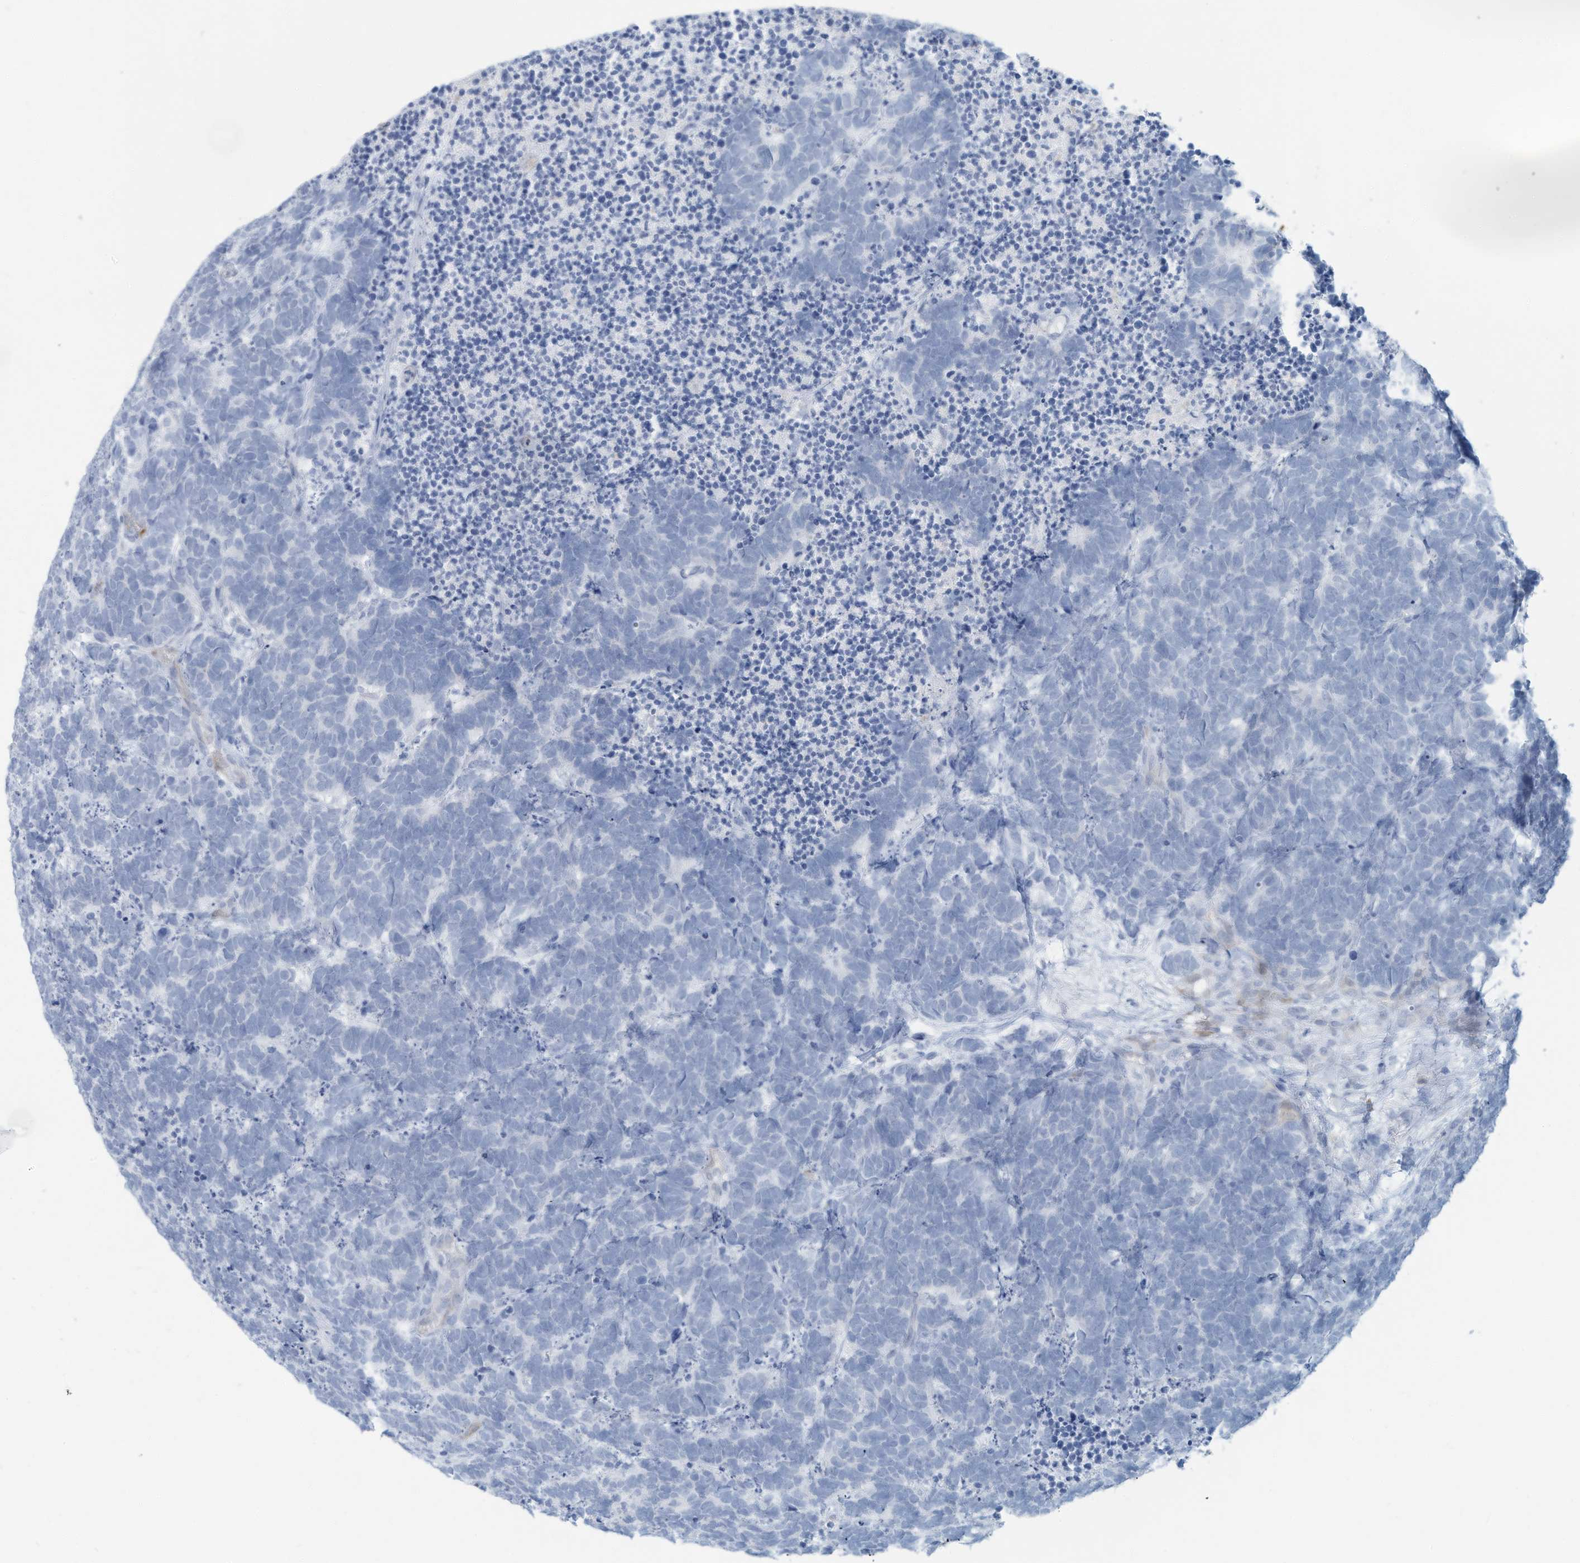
{"staining": {"intensity": "negative", "quantity": "none", "location": "none"}, "tissue": "carcinoid", "cell_type": "Tumor cells", "image_type": "cancer", "snomed": [{"axis": "morphology", "description": "Carcinoma, NOS"}, {"axis": "morphology", "description": "Carcinoid, malignant, NOS"}, {"axis": "topography", "description": "Urinary bladder"}], "caption": "Tumor cells are negative for protein expression in human carcinoid (malignant). (DAB (3,3'-diaminobenzidine) IHC visualized using brightfield microscopy, high magnification).", "gene": "ERI2", "patient": {"sex": "male", "age": 57}}